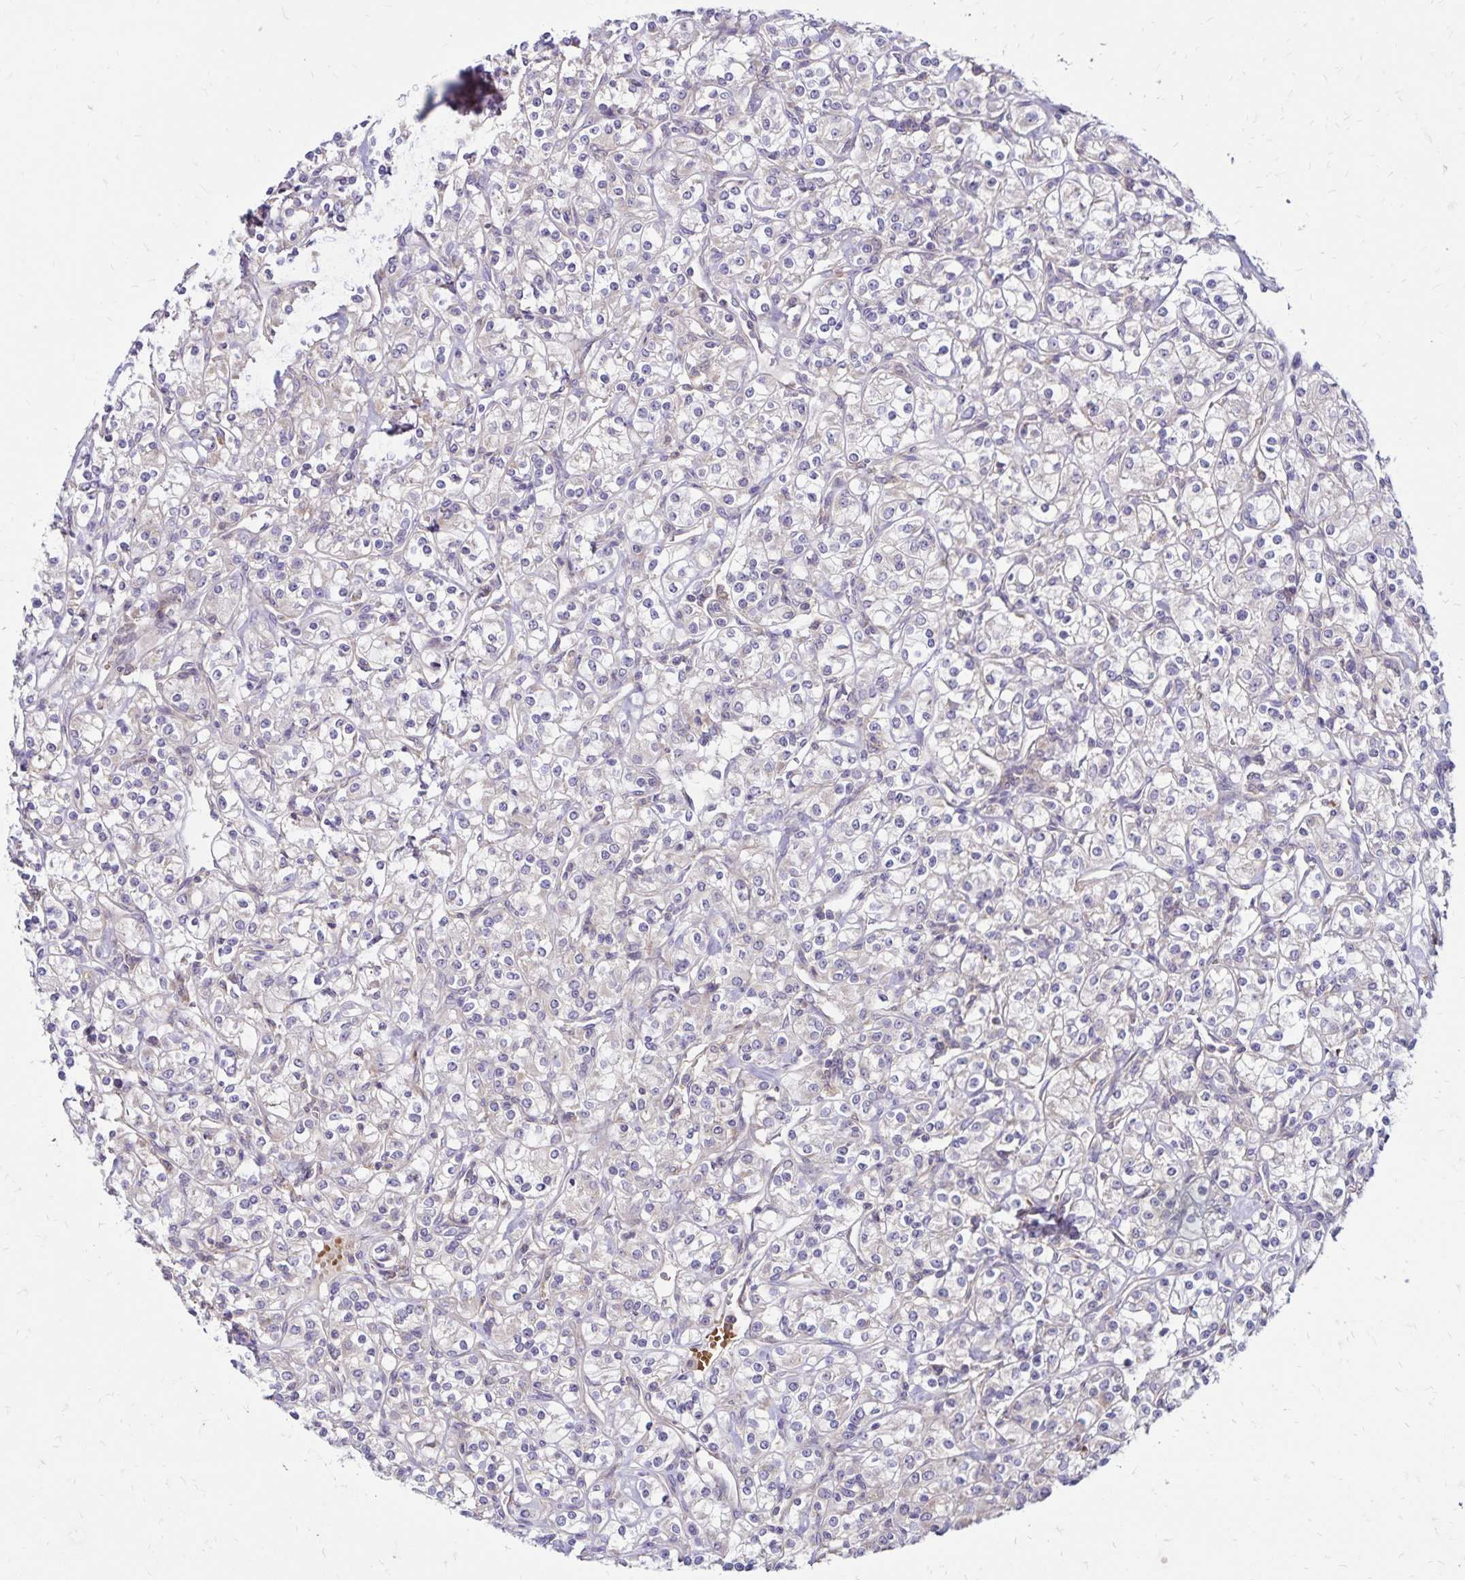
{"staining": {"intensity": "negative", "quantity": "none", "location": "none"}, "tissue": "renal cancer", "cell_type": "Tumor cells", "image_type": "cancer", "snomed": [{"axis": "morphology", "description": "Adenocarcinoma, NOS"}, {"axis": "topography", "description": "Kidney"}], "caption": "Tumor cells show no significant protein positivity in renal cancer (adenocarcinoma).", "gene": "FSD1", "patient": {"sex": "male", "age": 77}}